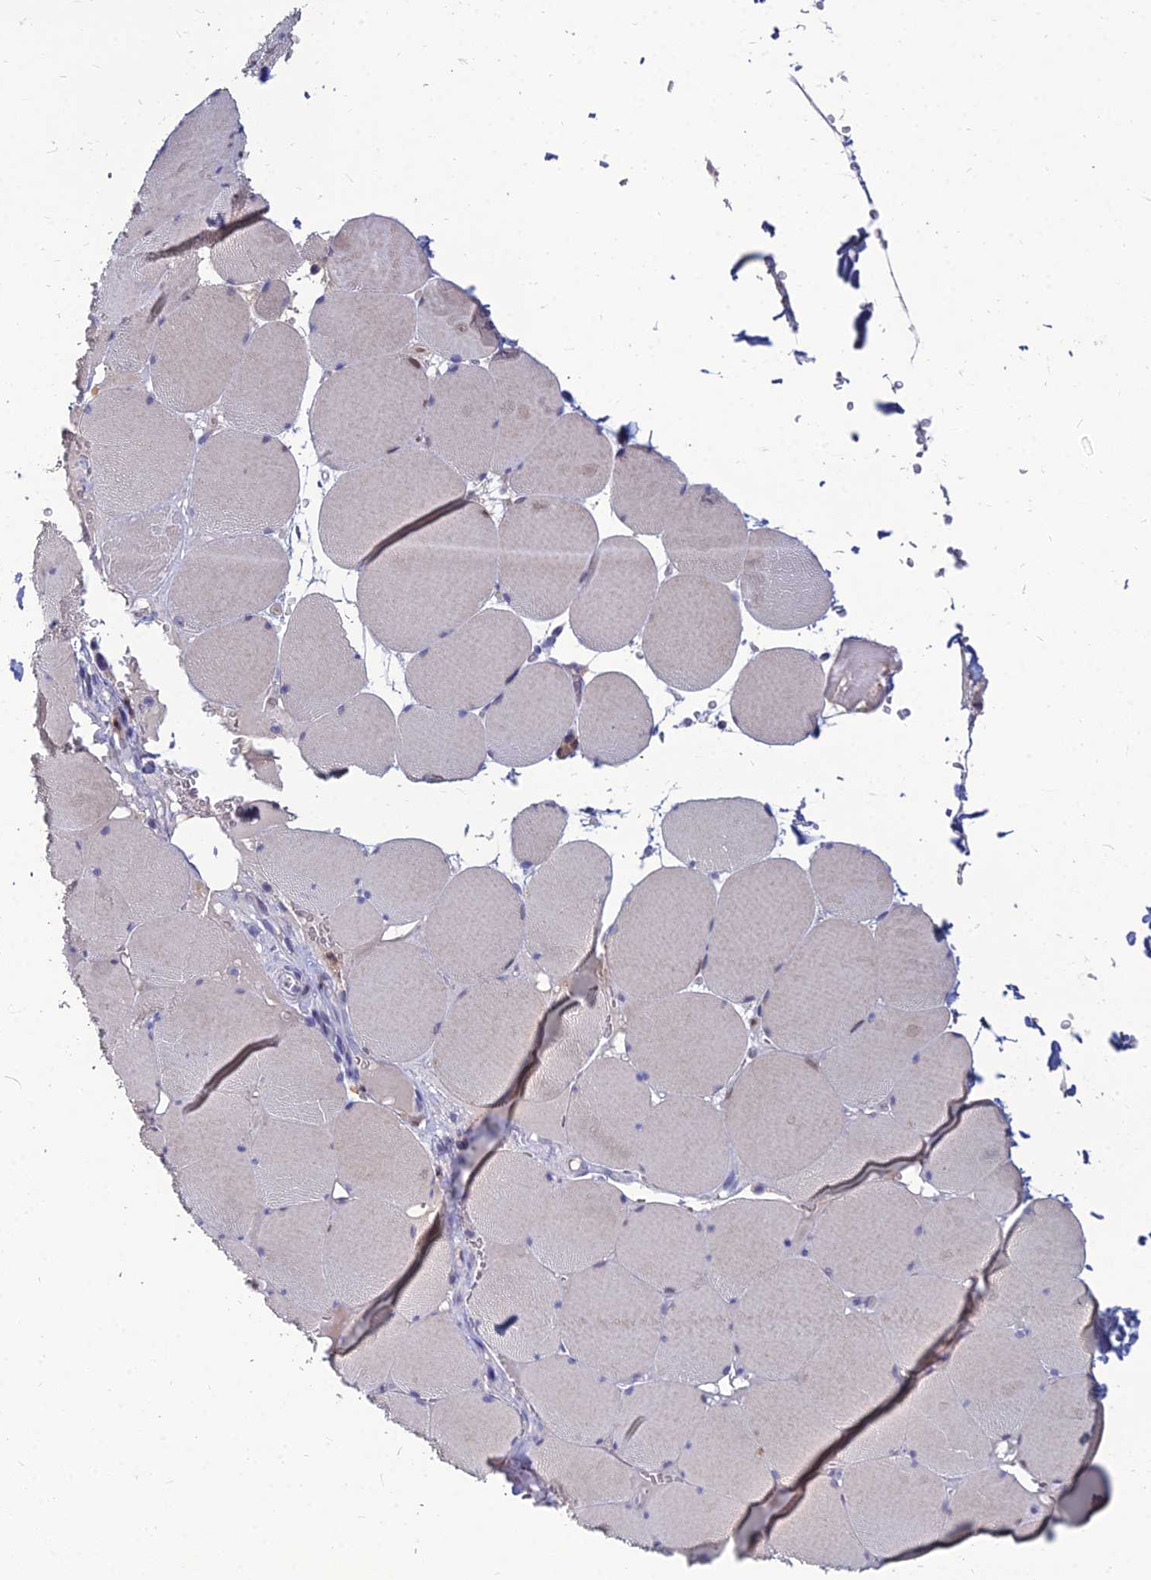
{"staining": {"intensity": "negative", "quantity": "none", "location": "none"}, "tissue": "skeletal muscle", "cell_type": "Myocytes", "image_type": "normal", "snomed": [{"axis": "morphology", "description": "Normal tissue, NOS"}, {"axis": "topography", "description": "Skeletal muscle"}, {"axis": "topography", "description": "Head-Neck"}], "caption": "IHC histopathology image of benign skeletal muscle stained for a protein (brown), which demonstrates no positivity in myocytes. (Stains: DAB immunohistochemistry with hematoxylin counter stain, Microscopy: brightfield microscopy at high magnification).", "gene": "GOLGA6A", "patient": {"sex": "male", "age": 66}}